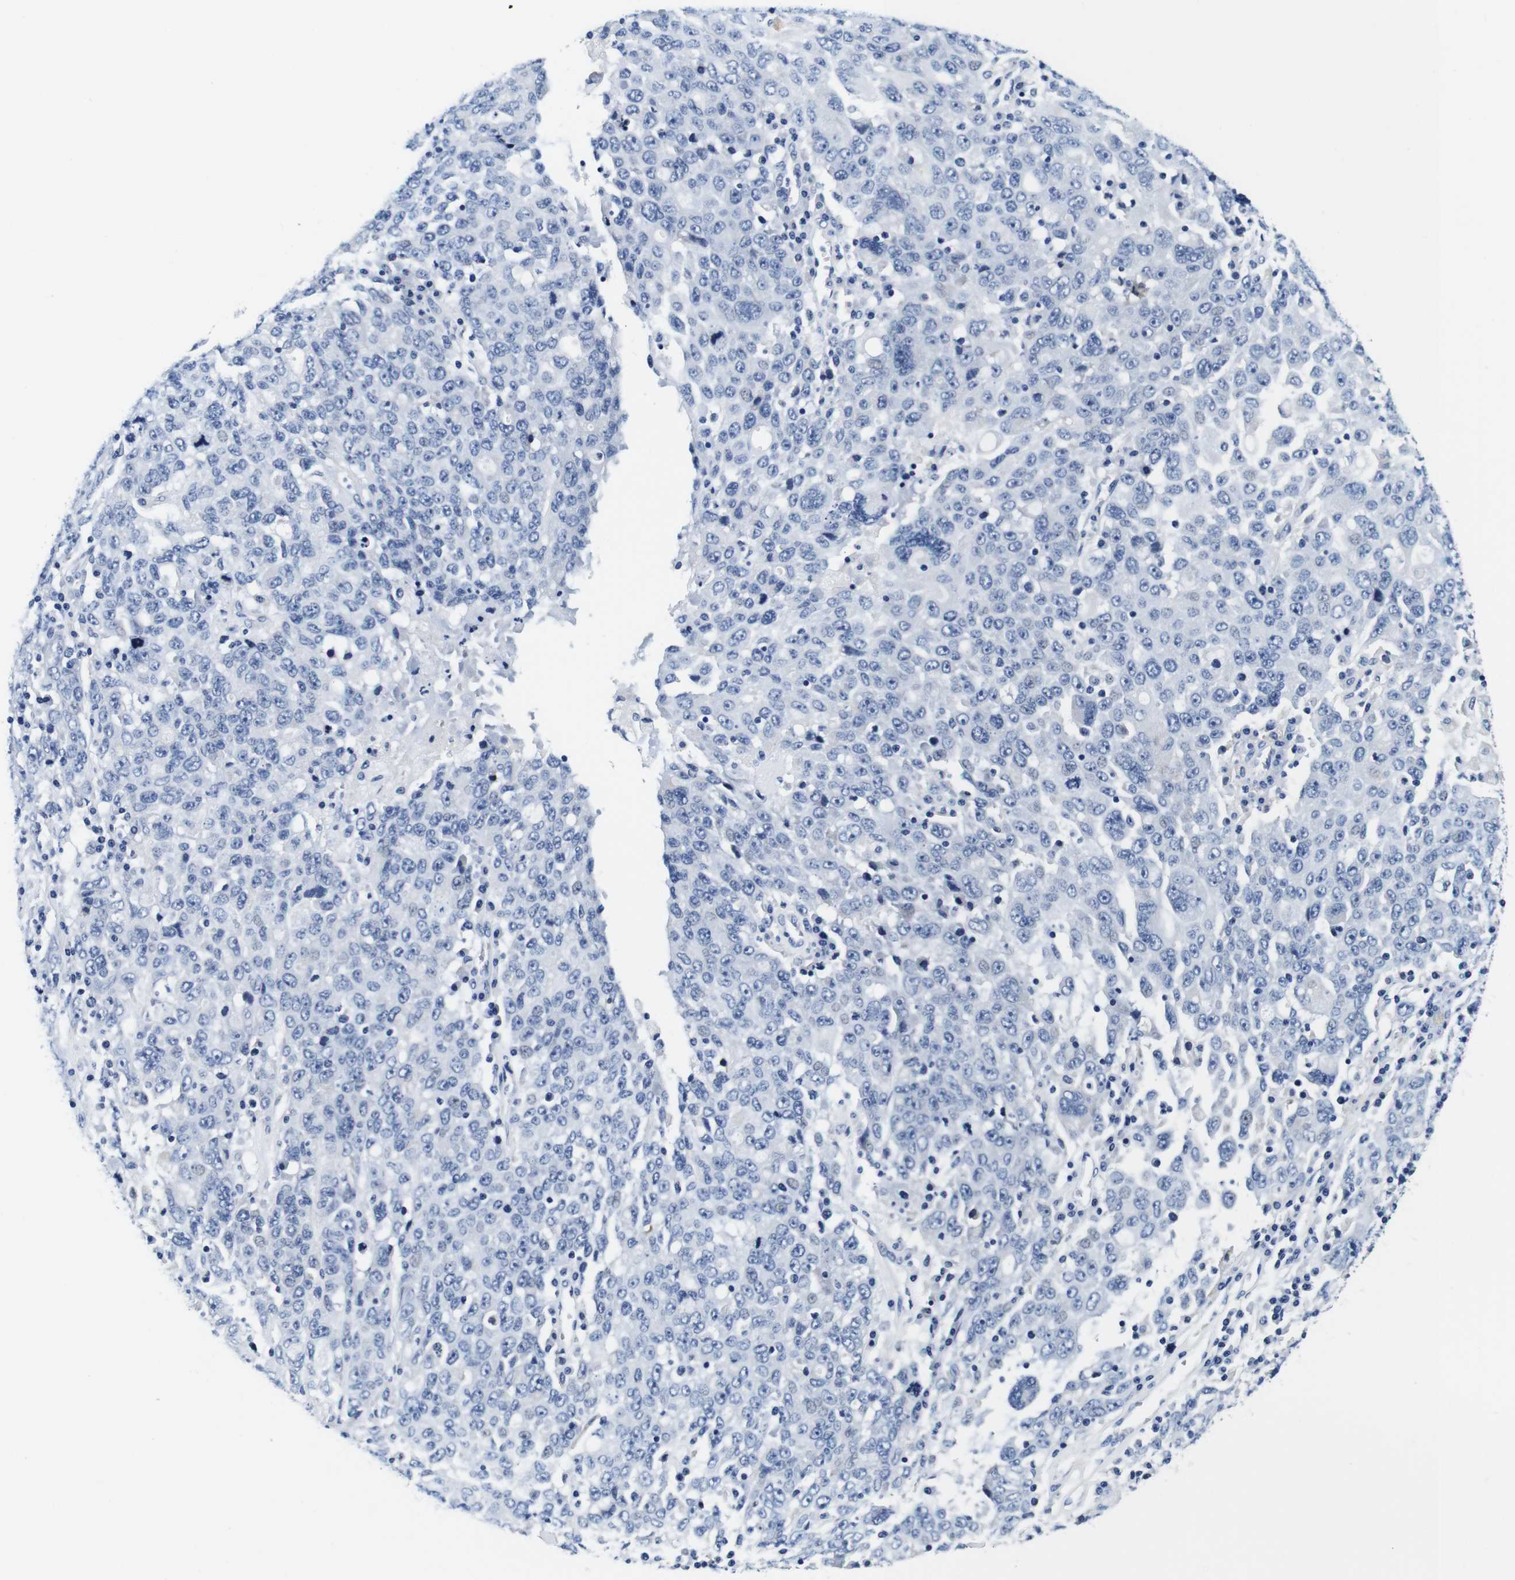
{"staining": {"intensity": "negative", "quantity": "none", "location": "none"}, "tissue": "ovarian cancer", "cell_type": "Tumor cells", "image_type": "cancer", "snomed": [{"axis": "morphology", "description": "Carcinoma, endometroid"}, {"axis": "topography", "description": "Ovary"}], "caption": "This is a photomicrograph of immunohistochemistry (IHC) staining of ovarian endometroid carcinoma, which shows no expression in tumor cells. (DAB immunohistochemistry, high magnification).", "gene": "GP1BA", "patient": {"sex": "female", "age": 62}}